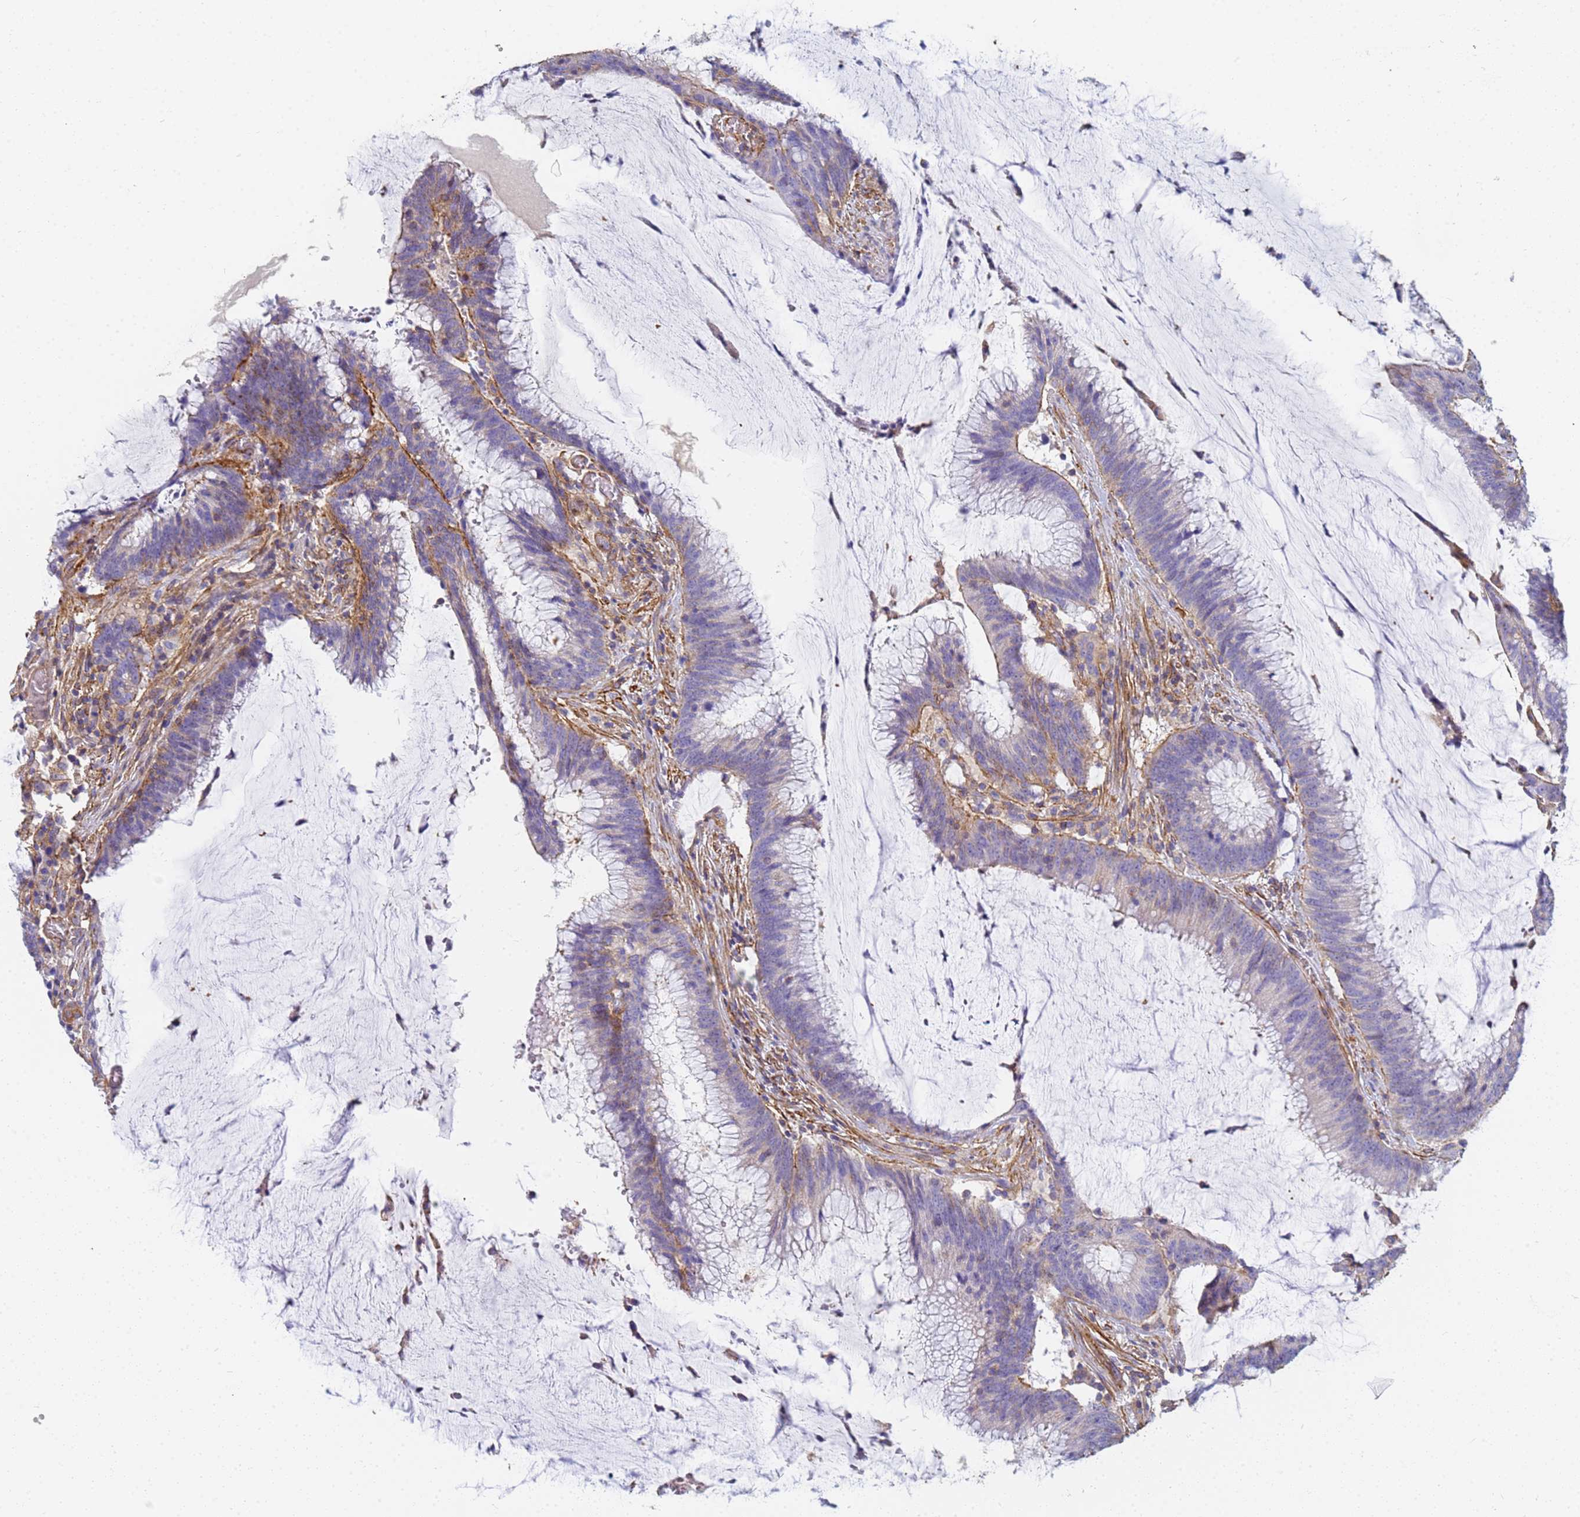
{"staining": {"intensity": "moderate", "quantity": "<25%", "location": "cytoplasmic/membranous"}, "tissue": "colorectal cancer", "cell_type": "Tumor cells", "image_type": "cancer", "snomed": [{"axis": "morphology", "description": "Adenocarcinoma, NOS"}, {"axis": "topography", "description": "Rectum"}], "caption": "Colorectal cancer (adenocarcinoma) stained with a brown dye displays moderate cytoplasmic/membranous positive expression in about <25% of tumor cells.", "gene": "TPM1", "patient": {"sex": "female", "age": 77}}